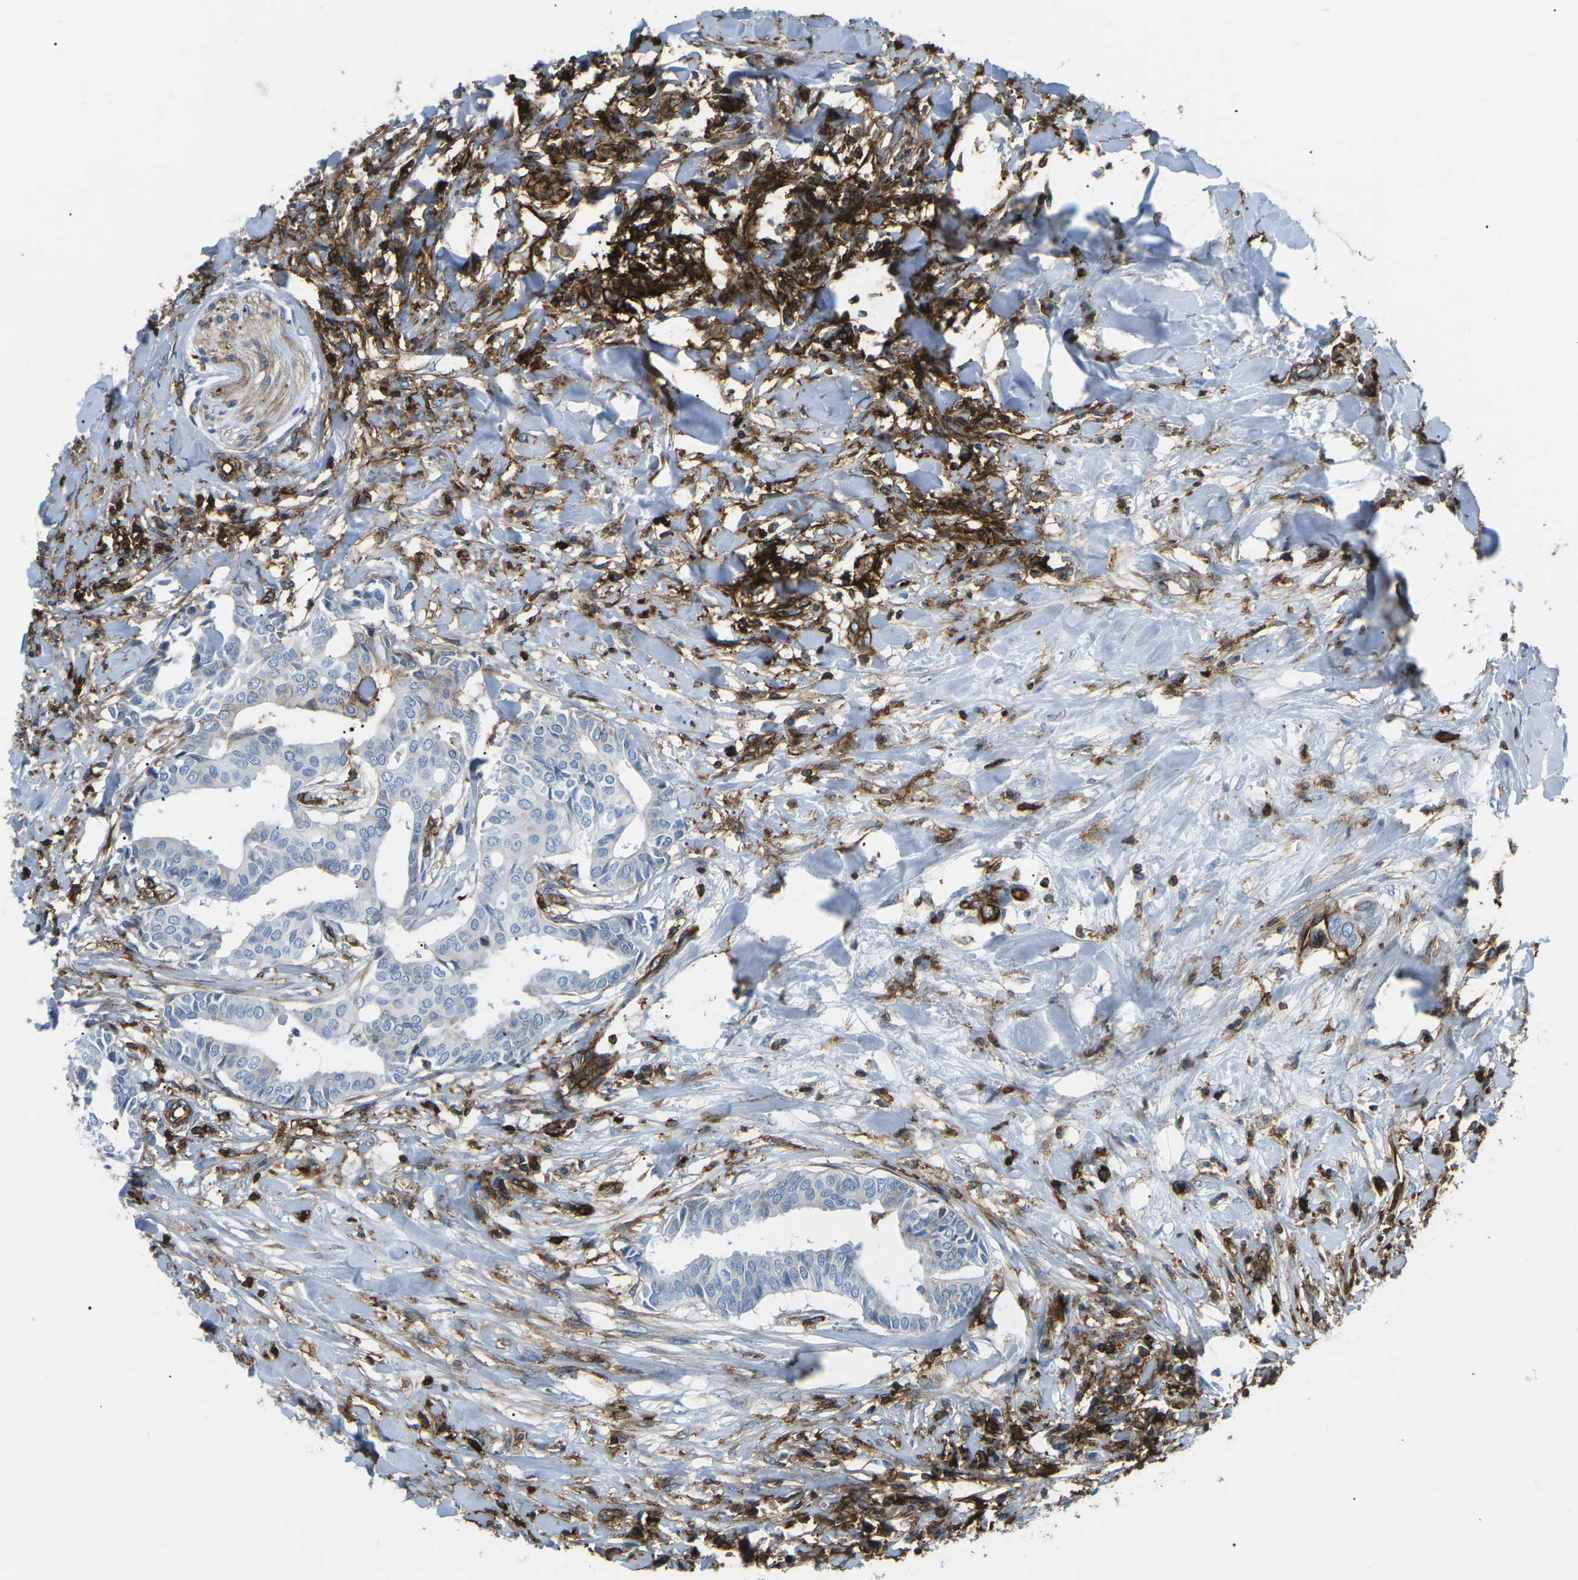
{"staining": {"intensity": "negative", "quantity": "none", "location": "none"}, "tissue": "head and neck cancer", "cell_type": "Tumor cells", "image_type": "cancer", "snomed": [{"axis": "morphology", "description": "Adenocarcinoma, NOS"}, {"axis": "topography", "description": "Salivary gland"}, {"axis": "topography", "description": "Head-Neck"}], "caption": "A high-resolution photomicrograph shows immunohistochemistry (IHC) staining of adenocarcinoma (head and neck), which shows no significant staining in tumor cells.", "gene": "HLA-B", "patient": {"sex": "female", "age": 59}}